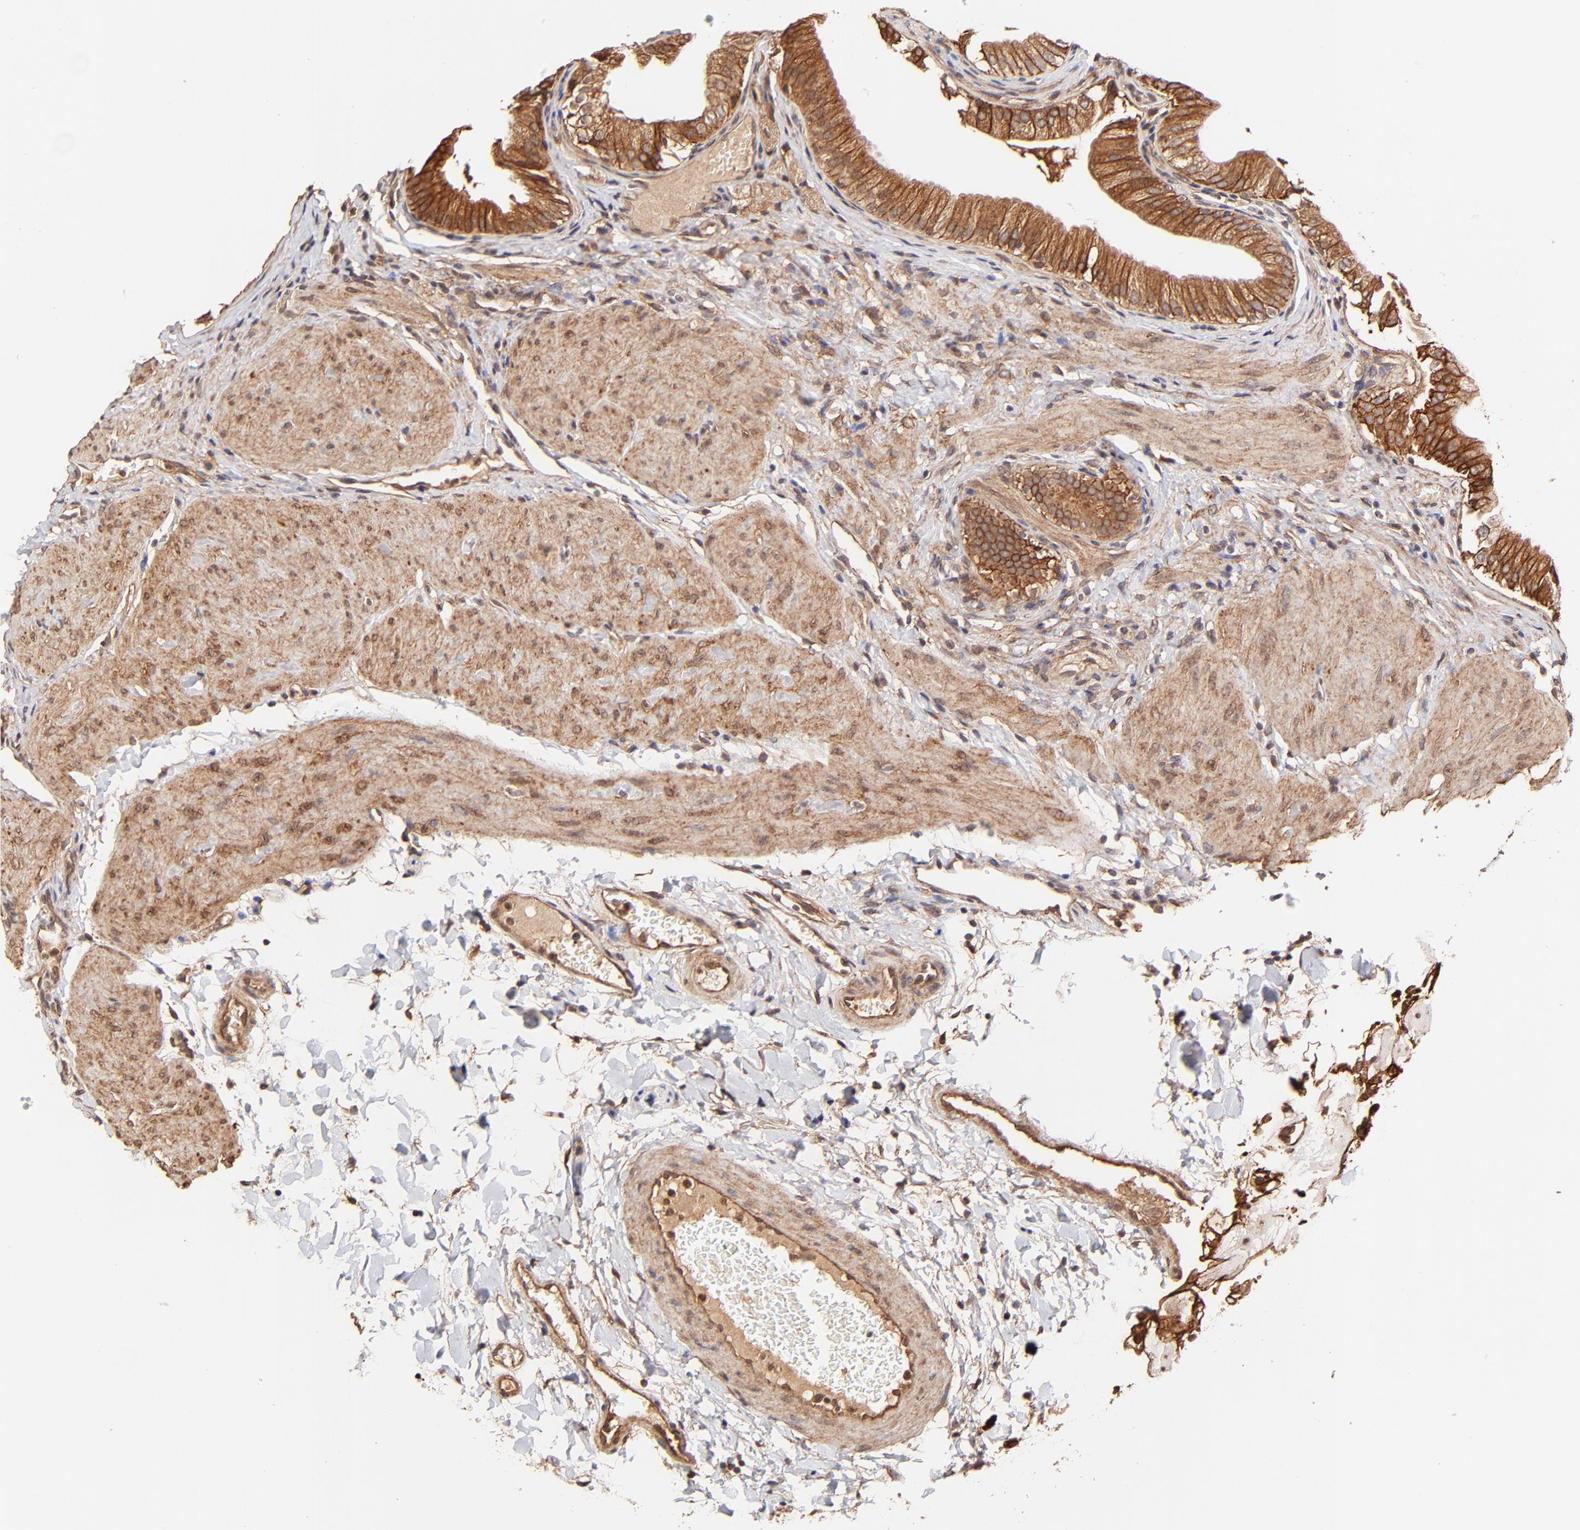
{"staining": {"intensity": "strong", "quantity": ">75%", "location": "cytoplasmic/membranous"}, "tissue": "gallbladder", "cell_type": "Glandular cells", "image_type": "normal", "snomed": [{"axis": "morphology", "description": "Normal tissue, NOS"}, {"axis": "topography", "description": "Gallbladder"}], "caption": "Immunohistochemistry staining of benign gallbladder, which shows high levels of strong cytoplasmic/membranous staining in about >75% of glandular cells indicating strong cytoplasmic/membranous protein staining. The staining was performed using DAB (brown) for protein detection and nuclei were counterstained in hematoxylin (blue).", "gene": "ITGB1", "patient": {"sex": "female", "age": 24}}